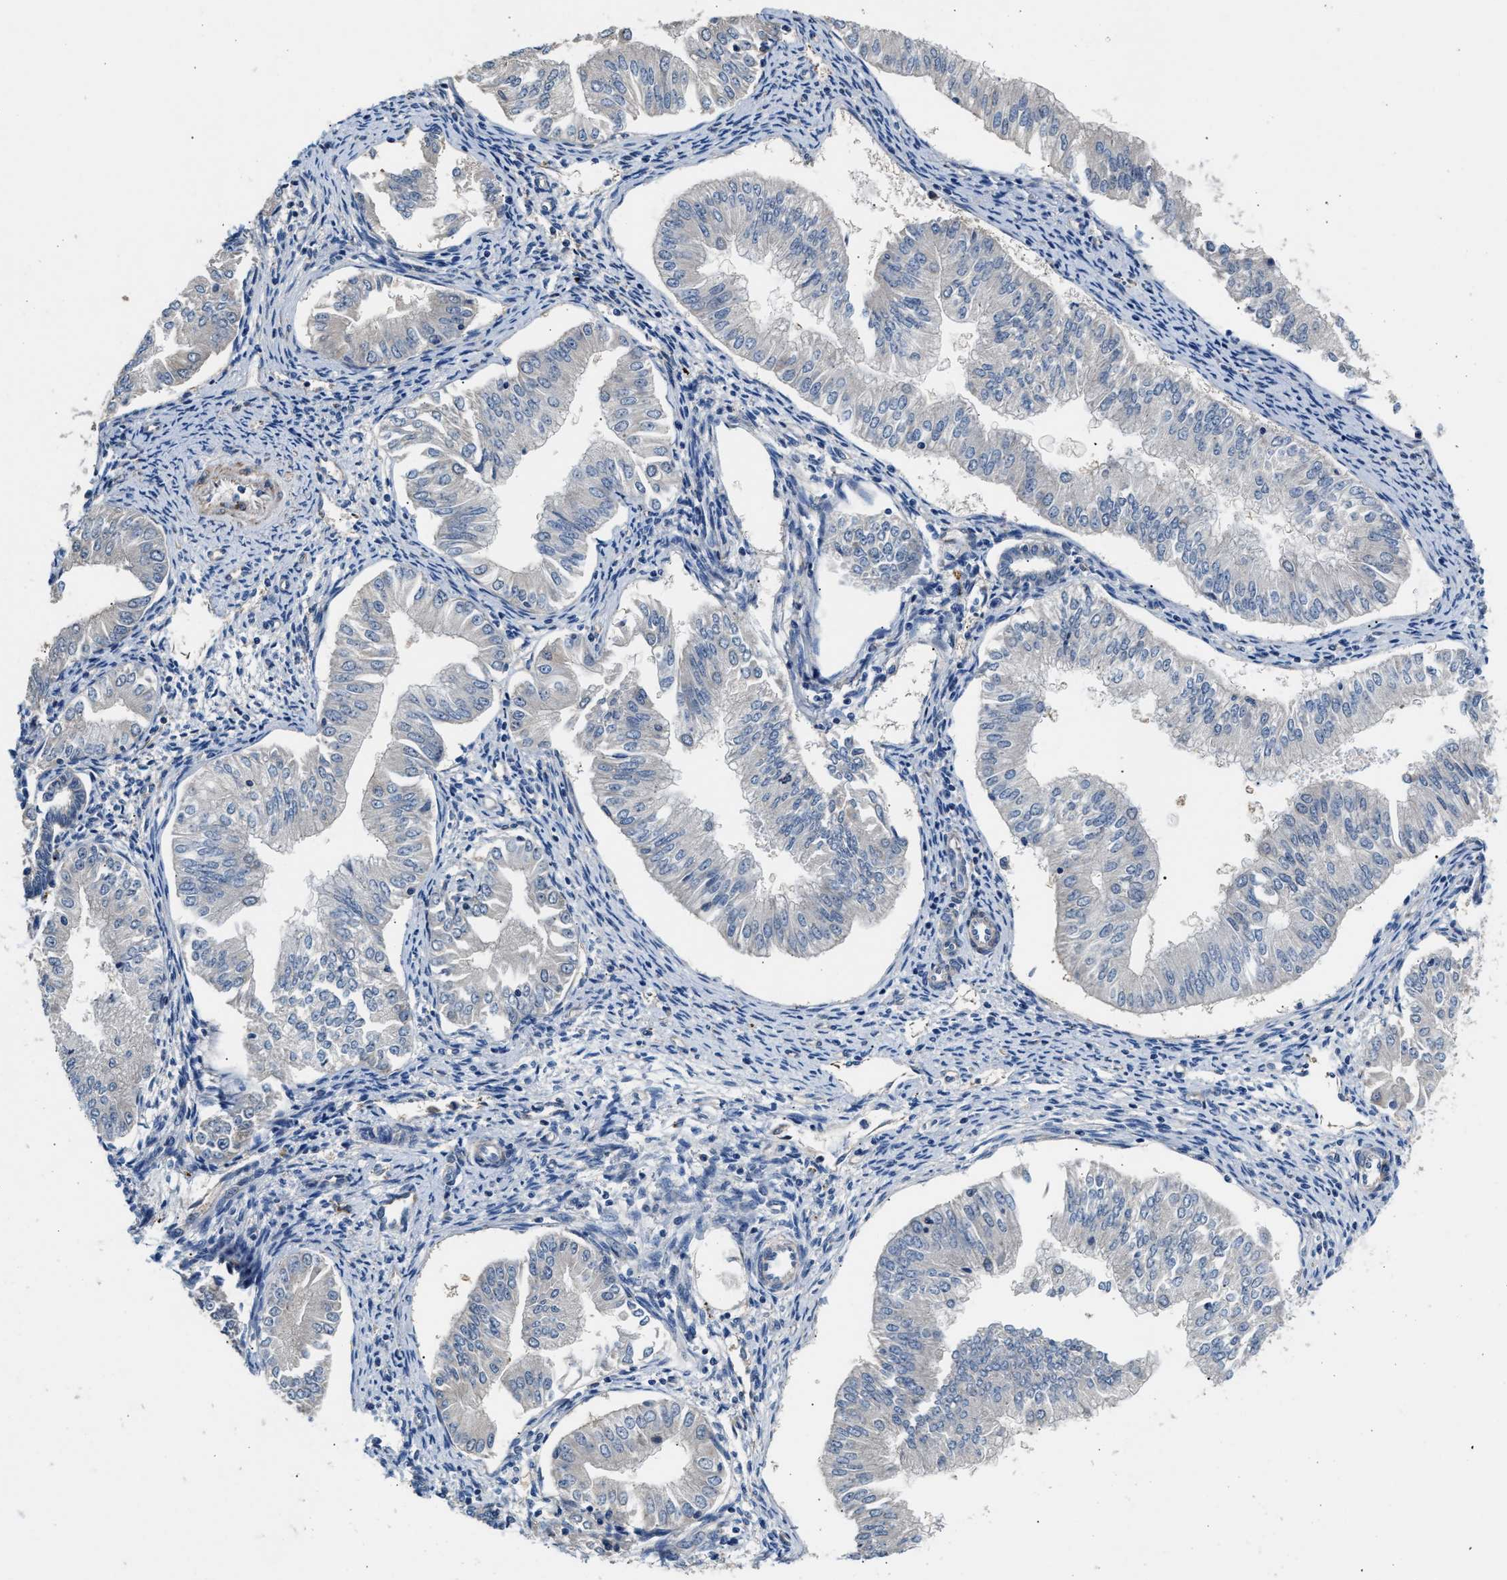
{"staining": {"intensity": "negative", "quantity": "none", "location": "none"}, "tissue": "endometrial cancer", "cell_type": "Tumor cells", "image_type": "cancer", "snomed": [{"axis": "morphology", "description": "Normal tissue, NOS"}, {"axis": "morphology", "description": "Adenocarcinoma, NOS"}, {"axis": "topography", "description": "Endometrium"}], "caption": "IHC photomicrograph of human adenocarcinoma (endometrial) stained for a protein (brown), which reveals no positivity in tumor cells.", "gene": "TEX2", "patient": {"sex": "female", "age": 53}}